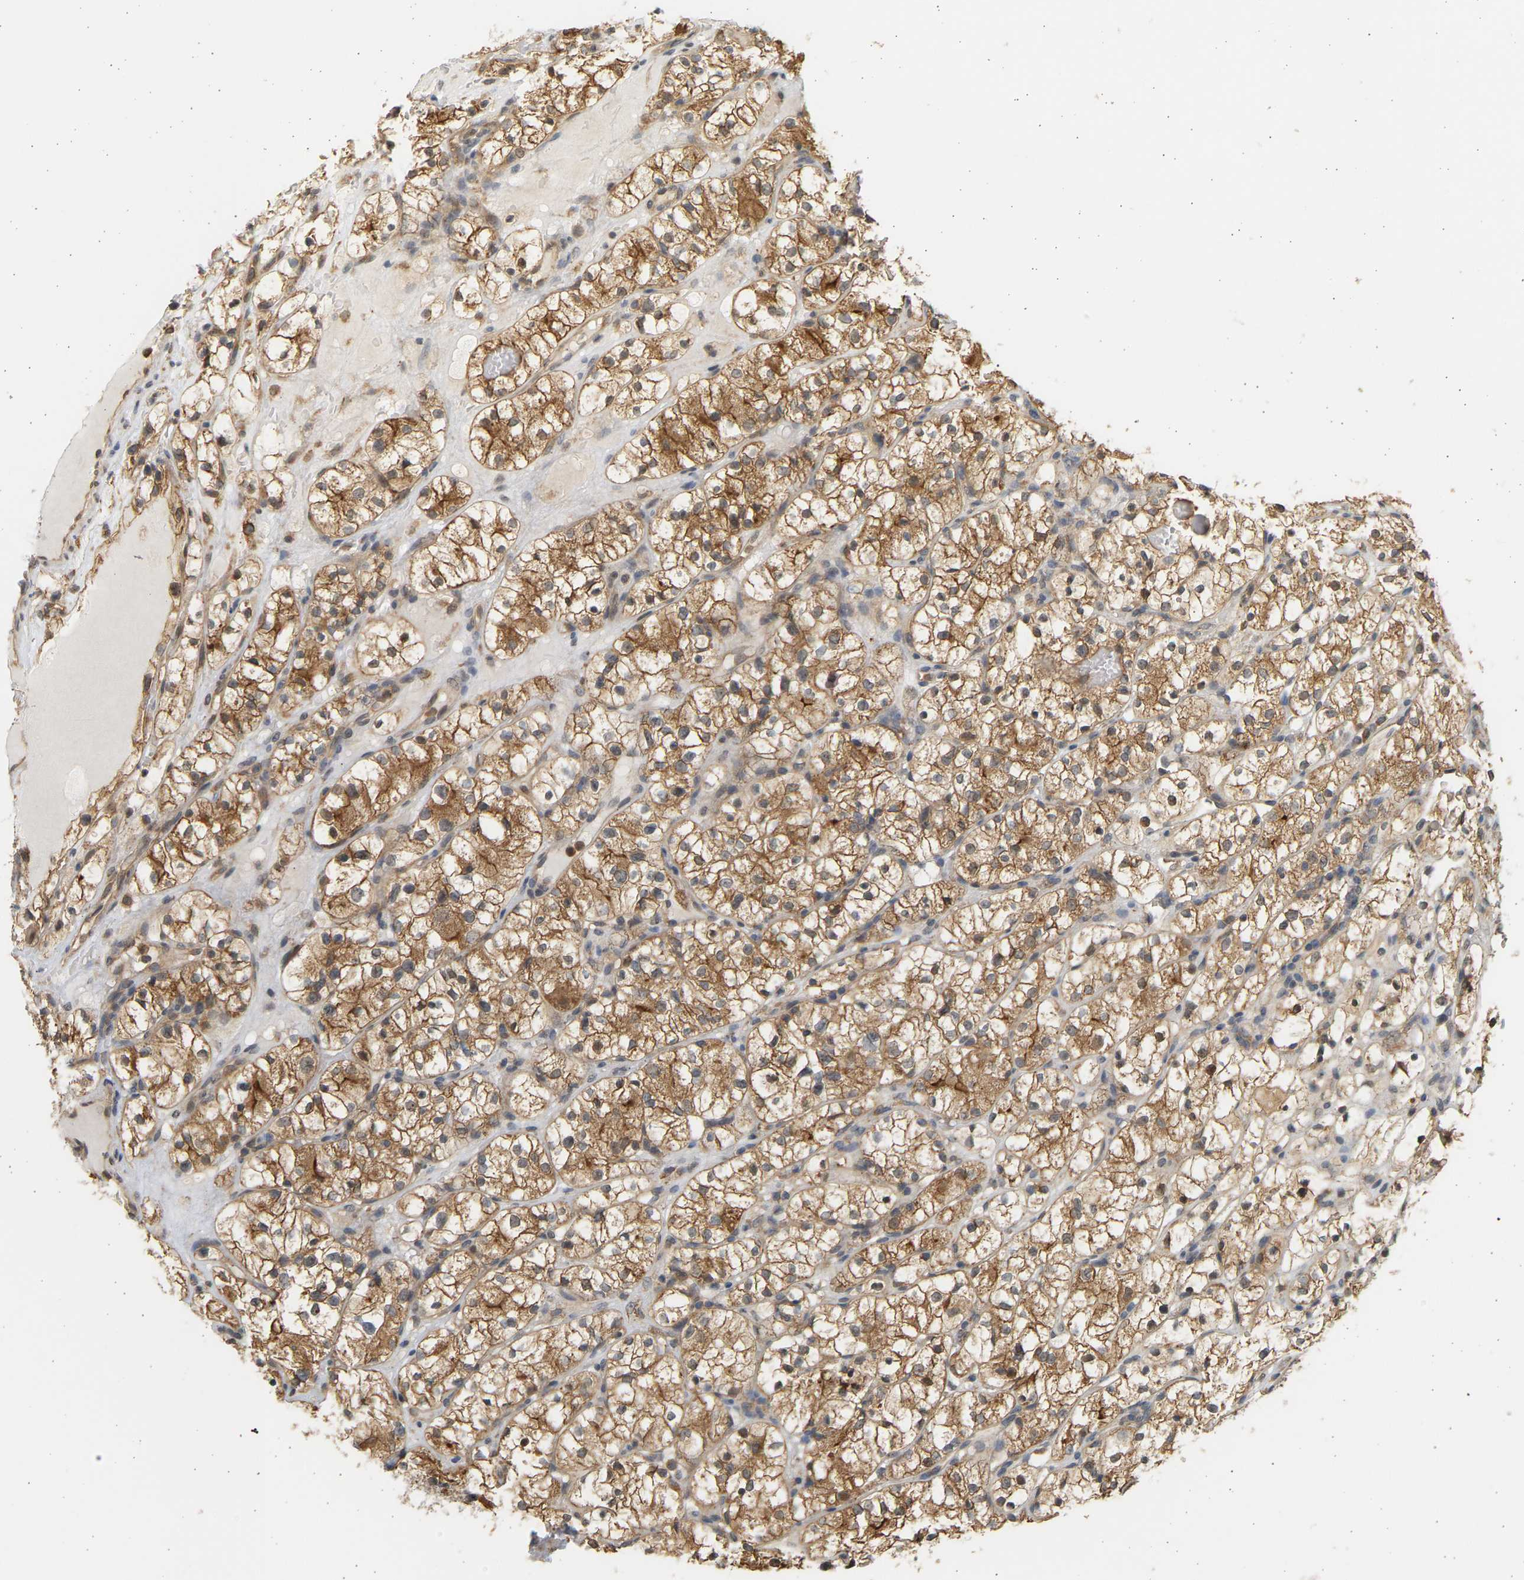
{"staining": {"intensity": "moderate", "quantity": ">75%", "location": "cytoplasmic/membranous"}, "tissue": "renal cancer", "cell_type": "Tumor cells", "image_type": "cancer", "snomed": [{"axis": "morphology", "description": "Adenocarcinoma, NOS"}, {"axis": "topography", "description": "Kidney"}], "caption": "This is an image of immunohistochemistry staining of renal cancer, which shows moderate positivity in the cytoplasmic/membranous of tumor cells.", "gene": "B4GALT6", "patient": {"sex": "female", "age": 60}}